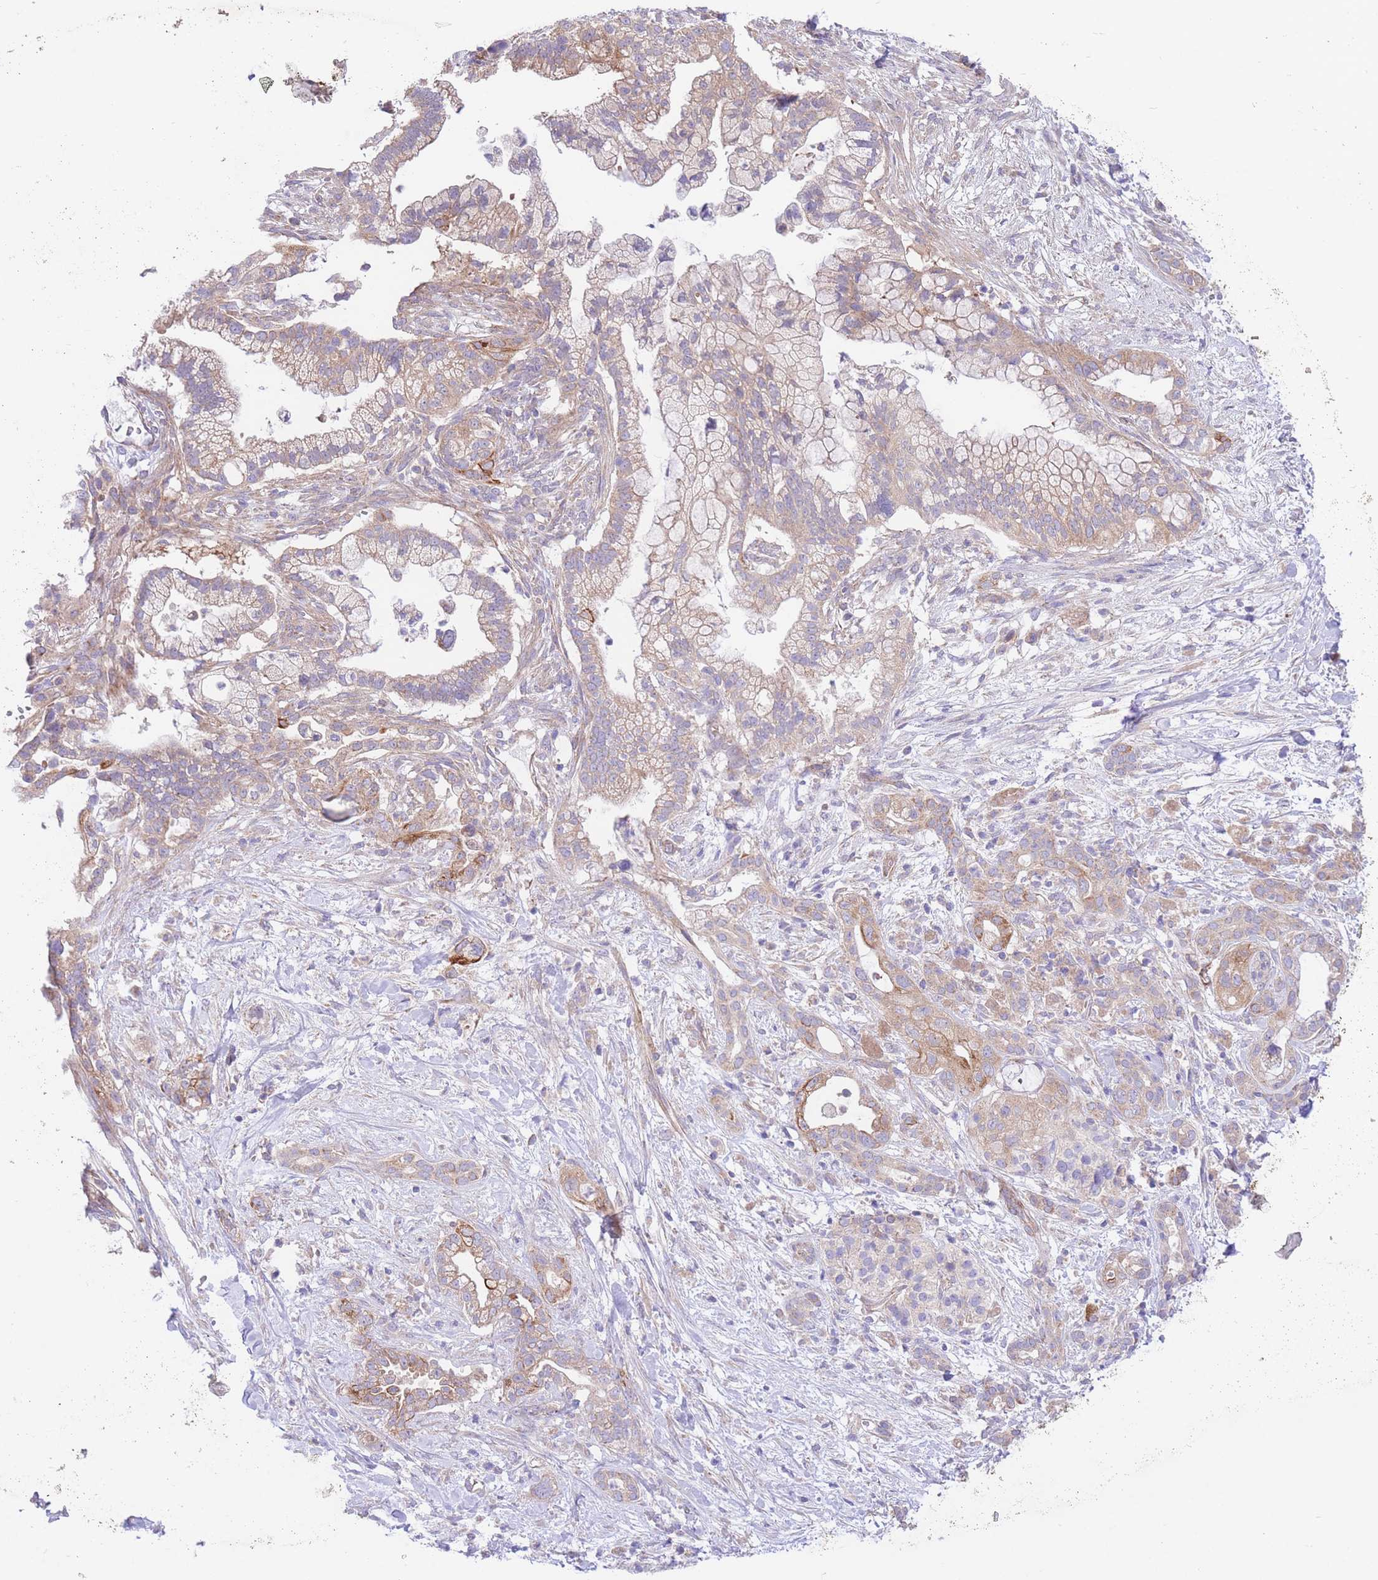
{"staining": {"intensity": "moderate", "quantity": "<25%", "location": "cytoplasmic/membranous"}, "tissue": "pancreatic cancer", "cell_type": "Tumor cells", "image_type": "cancer", "snomed": [{"axis": "morphology", "description": "Adenocarcinoma, NOS"}, {"axis": "topography", "description": "Pancreas"}], "caption": "Brown immunohistochemical staining in human pancreatic cancer reveals moderate cytoplasmic/membranous expression in about <25% of tumor cells. (DAB (3,3'-diaminobenzidine) IHC, brown staining for protein, blue staining for nuclei).", "gene": "CHAC1", "patient": {"sex": "male", "age": 44}}